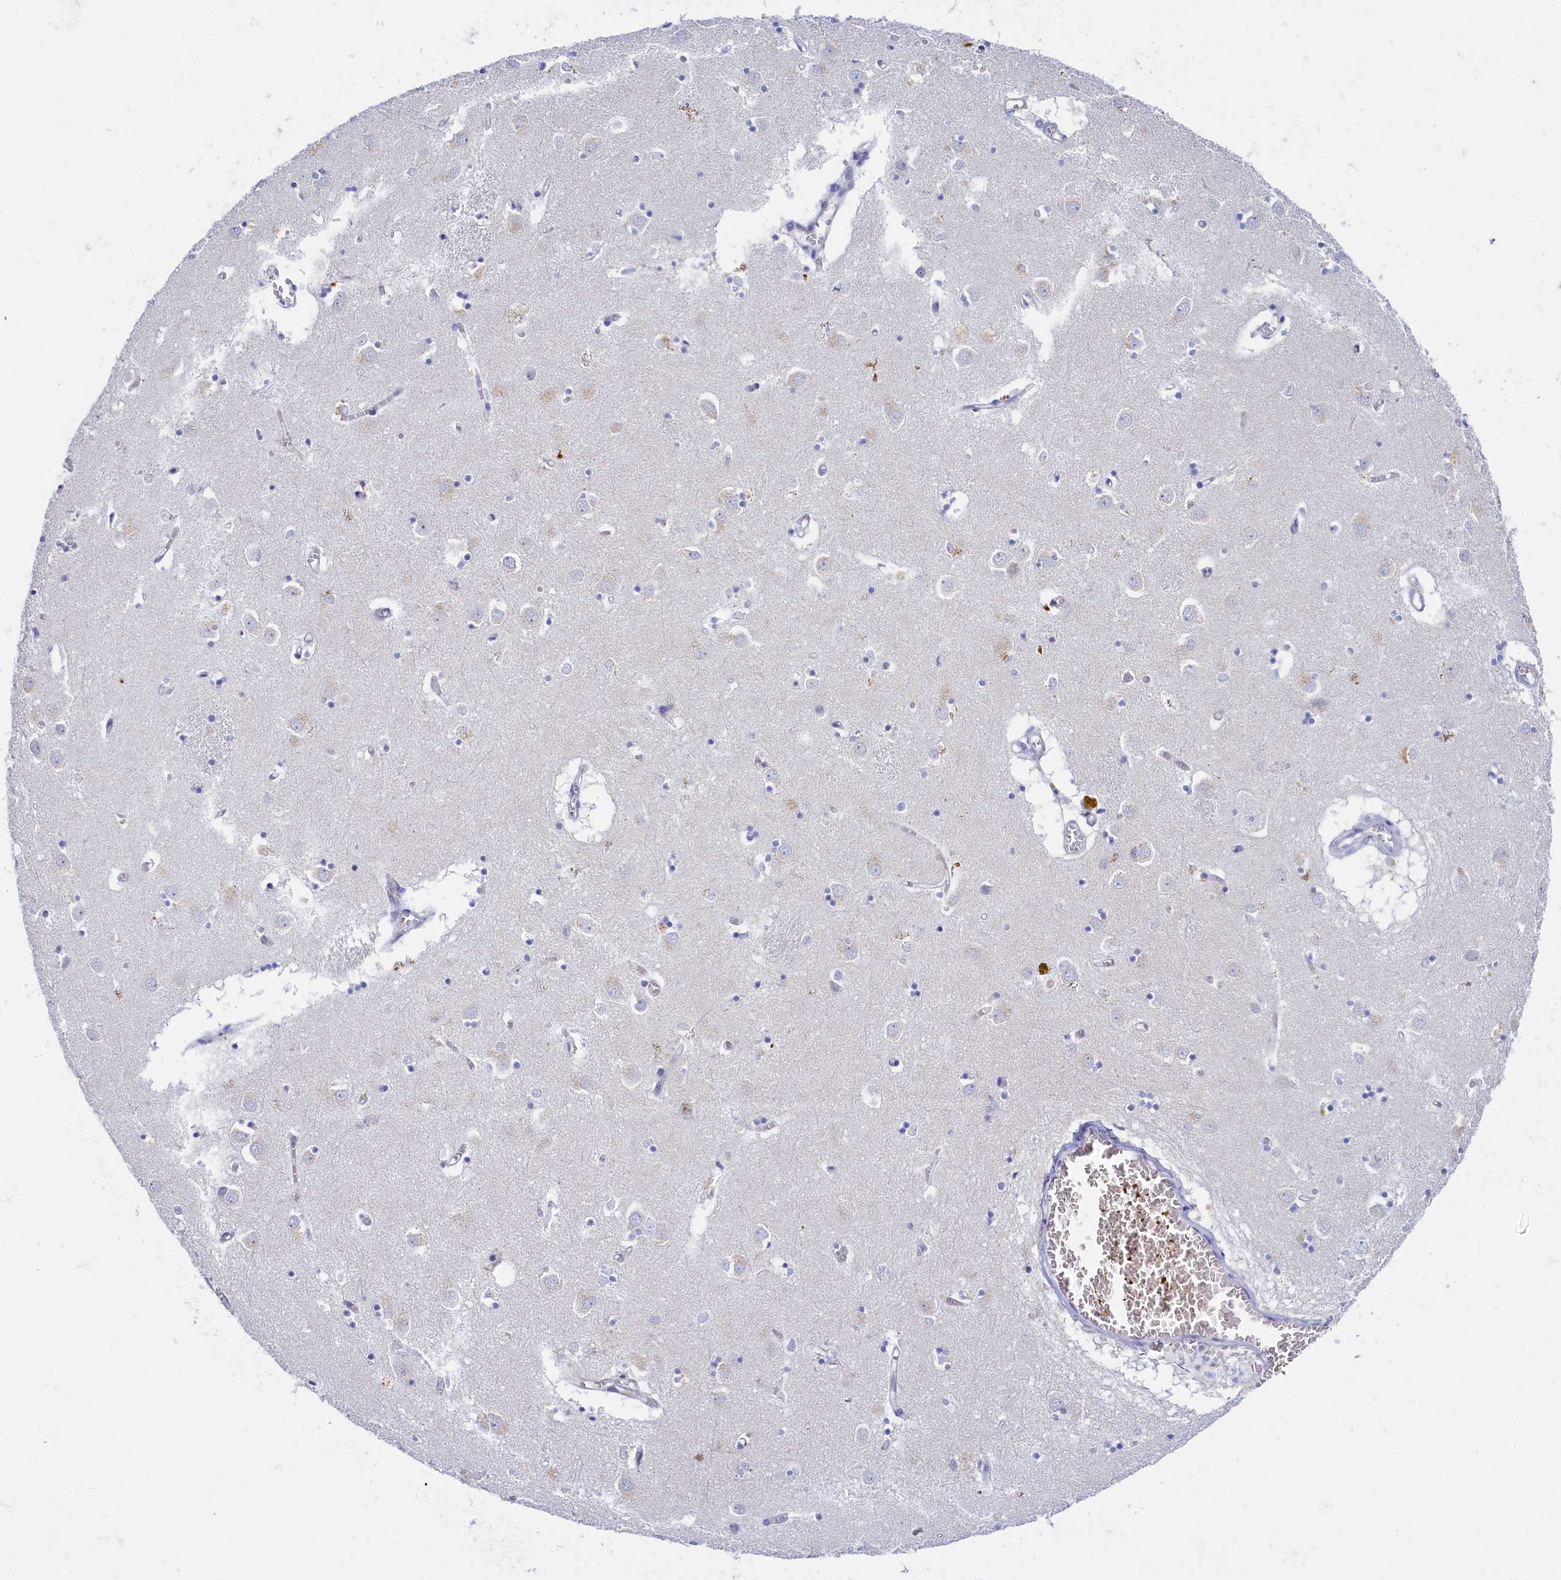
{"staining": {"intensity": "negative", "quantity": "none", "location": "none"}, "tissue": "caudate", "cell_type": "Glial cells", "image_type": "normal", "snomed": [{"axis": "morphology", "description": "Normal tissue, NOS"}, {"axis": "topography", "description": "Lateral ventricle wall"}], "caption": "There is no significant positivity in glial cells of caudate. The staining is performed using DAB (3,3'-diaminobenzidine) brown chromogen with nuclei counter-stained in using hematoxylin.", "gene": "OCIAD2", "patient": {"sex": "male", "age": 70}}